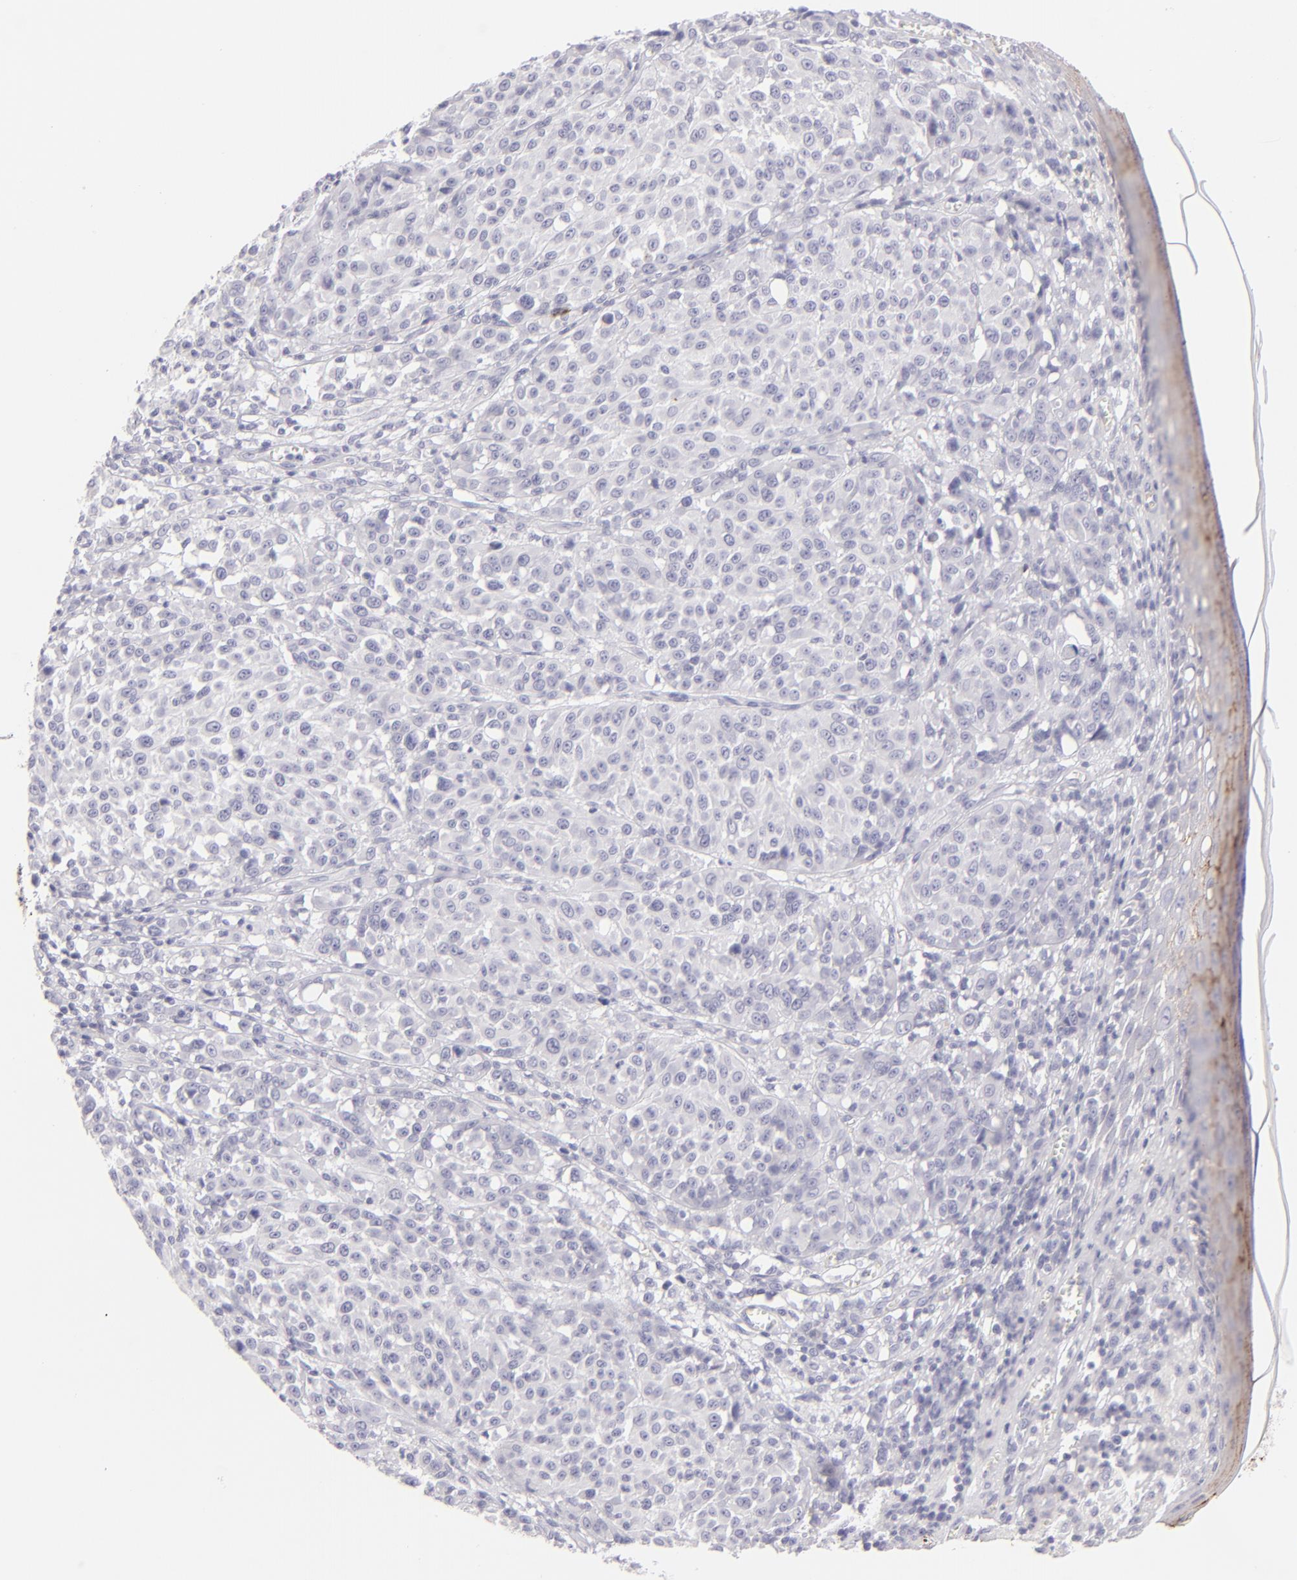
{"staining": {"intensity": "negative", "quantity": "none", "location": "none"}, "tissue": "melanoma", "cell_type": "Tumor cells", "image_type": "cancer", "snomed": [{"axis": "morphology", "description": "Malignant melanoma, NOS"}, {"axis": "topography", "description": "Skin"}], "caption": "IHC photomicrograph of malignant melanoma stained for a protein (brown), which displays no staining in tumor cells. (Stains: DAB (3,3'-diaminobenzidine) immunohistochemistry (IHC) with hematoxylin counter stain, Microscopy: brightfield microscopy at high magnification).", "gene": "CLDN4", "patient": {"sex": "female", "age": 49}}